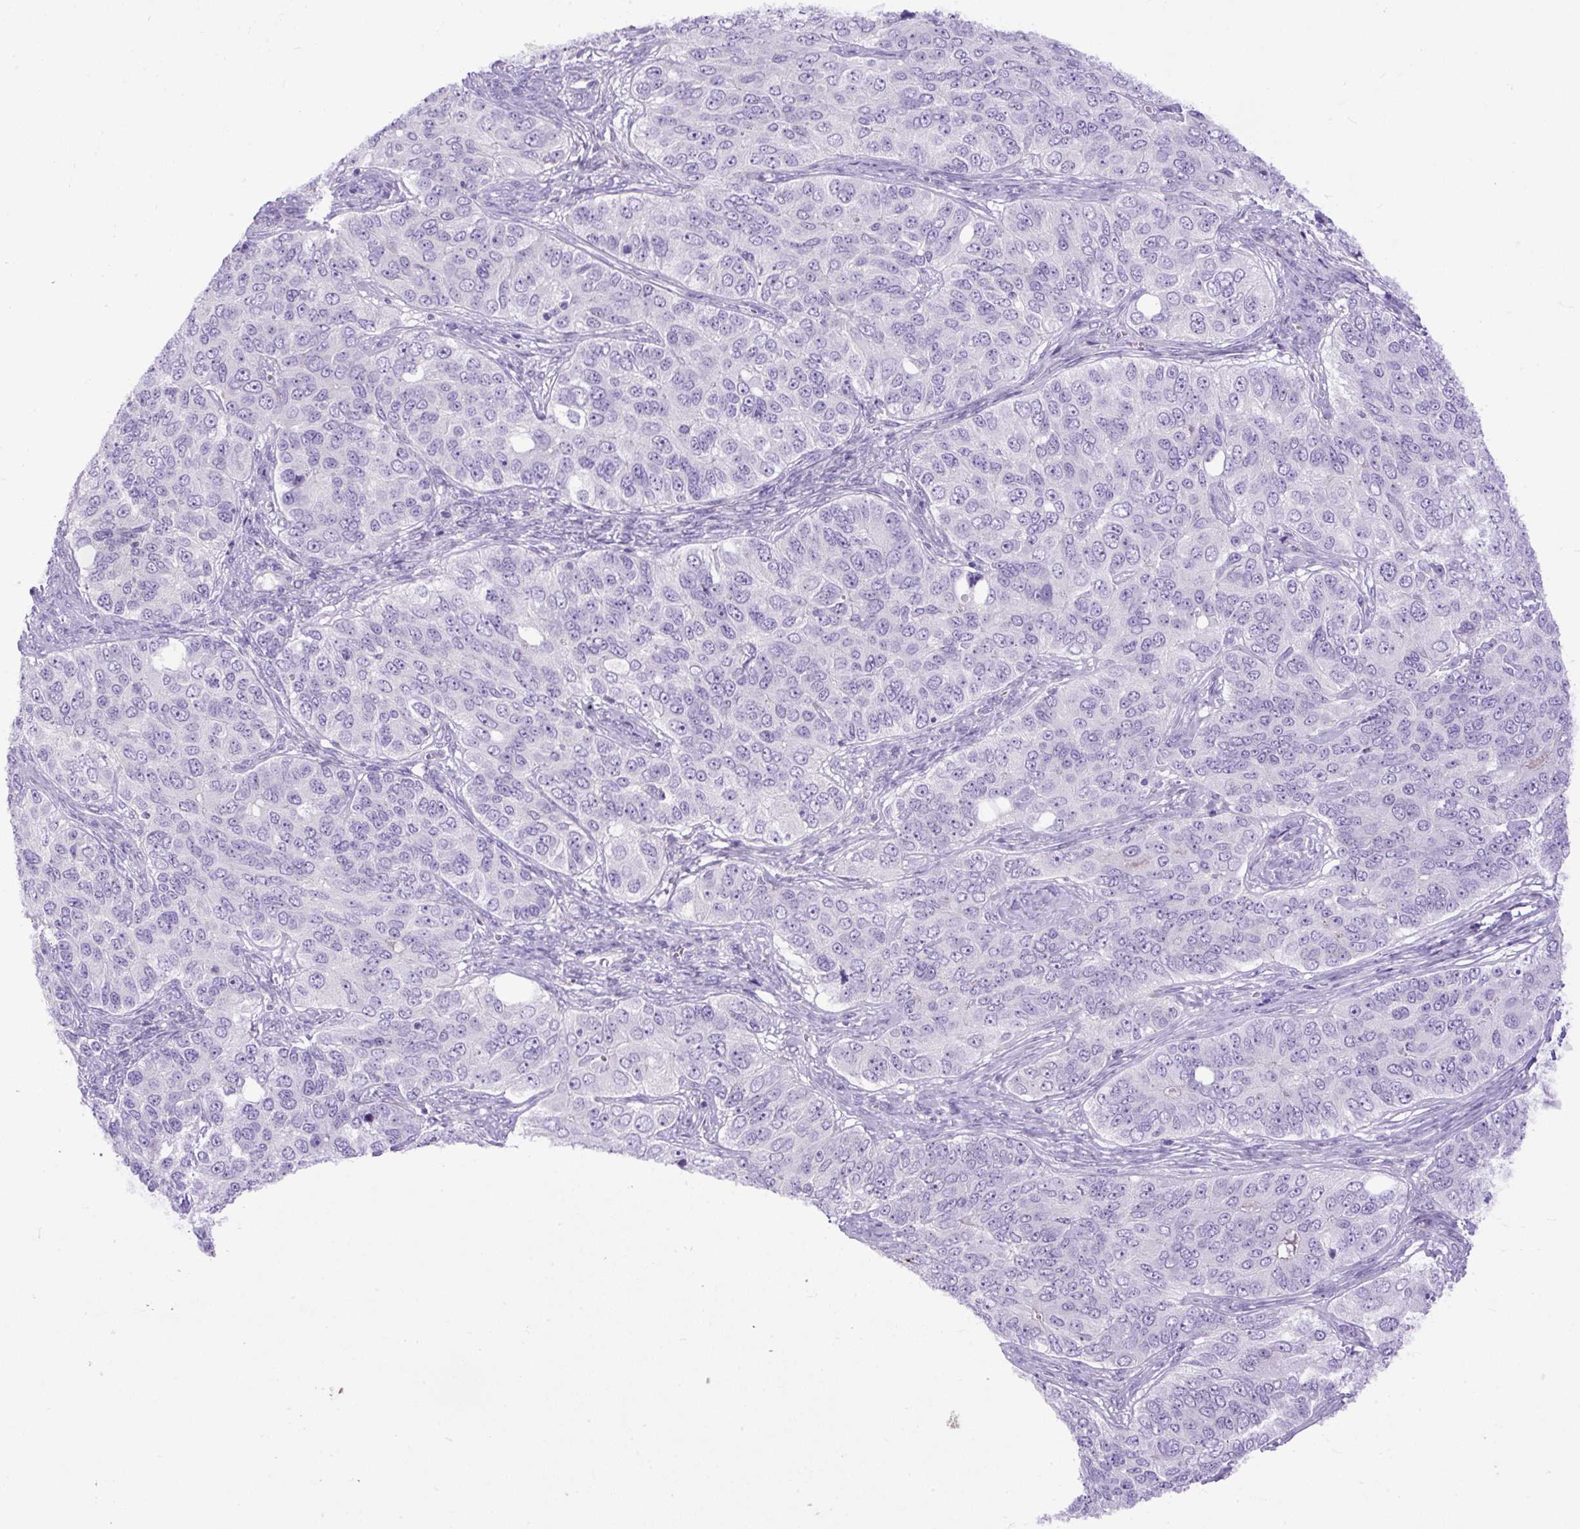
{"staining": {"intensity": "negative", "quantity": "none", "location": "none"}, "tissue": "ovarian cancer", "cell_type": "Tumor cells", "image_type": "cancer", "snomed": [{"axis": "morphology", "description": "Carcinoma, endometroid"}, {"axis": "topography", "description": "Ovary"}], "caption": "The photomicrograph shows no significant expression in tumor cells of ovarian endometroid carcinoma.", "gene": "SPTBN5", "patient": {"sex": "female", "age": 51}}